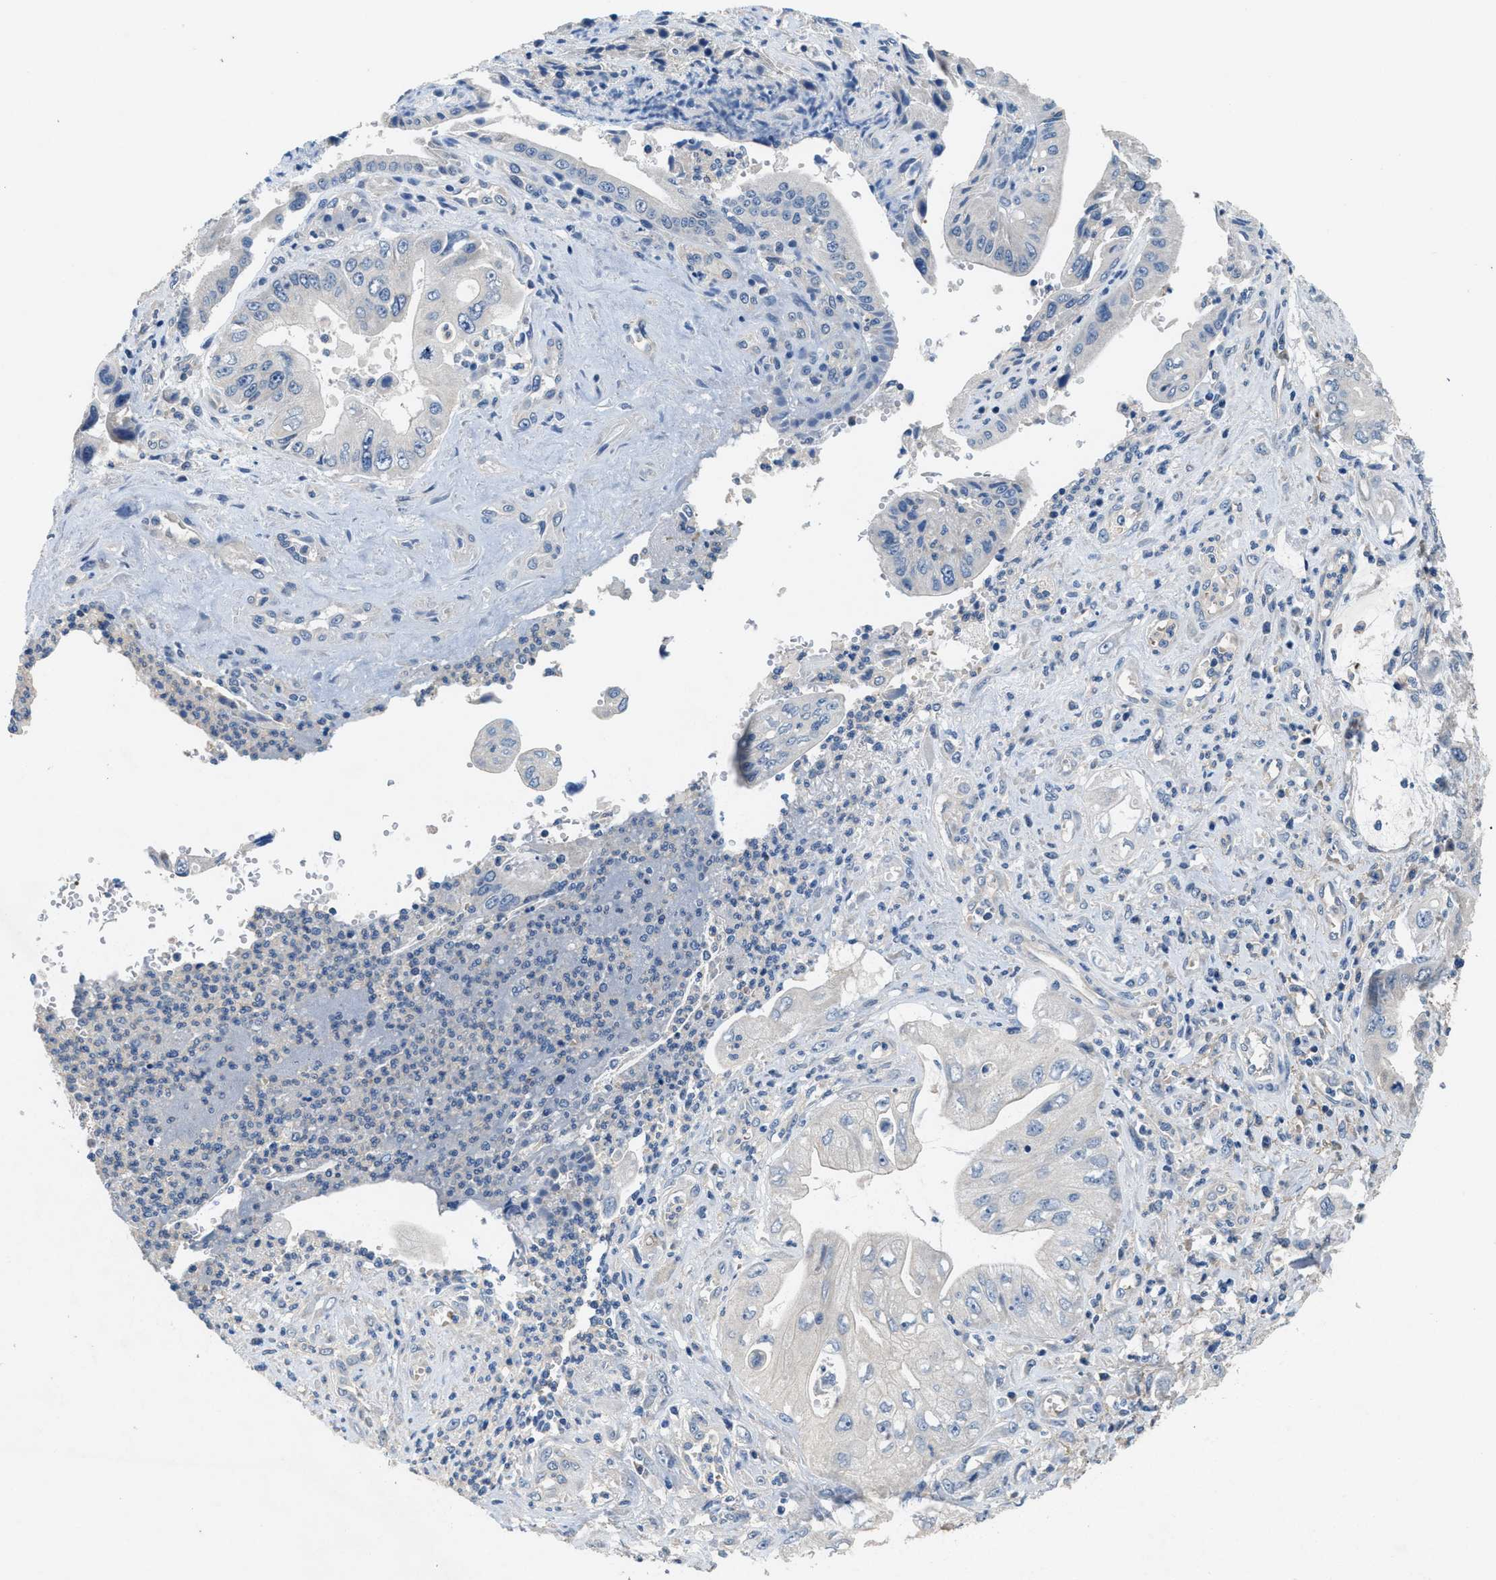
{"staining": {"intensity": "negative", "quantity": "none", "location": "none"}, "tissue": "pancreatic cancer", "cell_type": "Tumor cells", "image_type": "cancer", "snomed": [{"axis": "morphology", "description": "Adenocarcinoma, NOS"}, {"axis": "topography", "description": "Pancreas"}], "caption": "This is an IHC micrograph of adenocarcinoma (pancreatic). There is no staining in tumor cells.", "gene": "DGKE", "patient": {"sex": "female", "age": 73}}